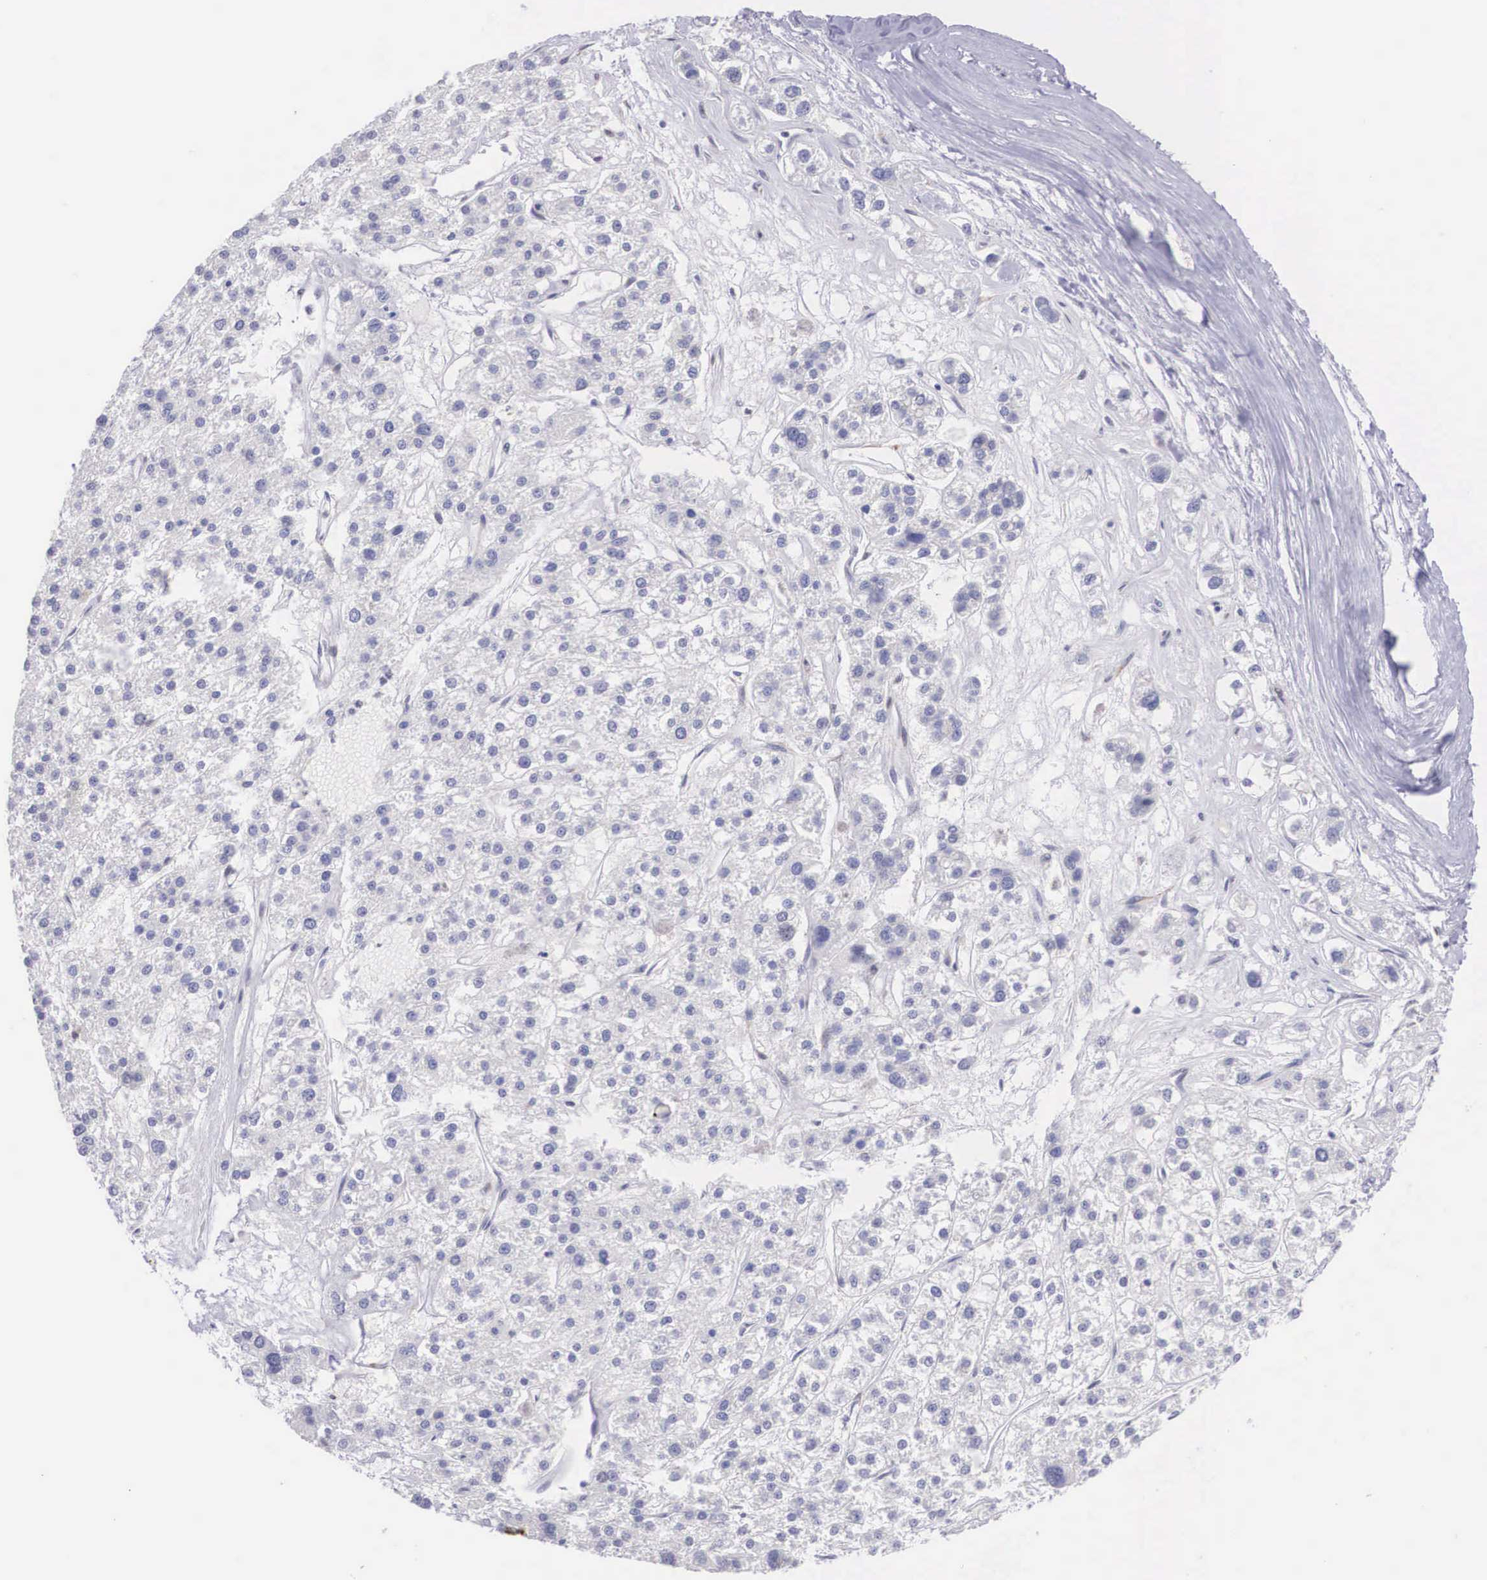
{"staining": {"intensity": "negative", "quantity": "none", "location": "none"}, "tissue": "liver cancer", "cell_type": "Tumor cells", "image_type": "cancer", "snomed": [{"axis": "morphology", "description": "Carcinoma, Hepatocellular, NOS"}, {"axis": "topography", "description": "Liver"}], "caption": "Immunohistochemical staining of human hepatocellular carcinoma (liver) shows no significant expression in tumor cells.", "gene": "ETV6", "patient": {"sex": "female", "age": 85}}